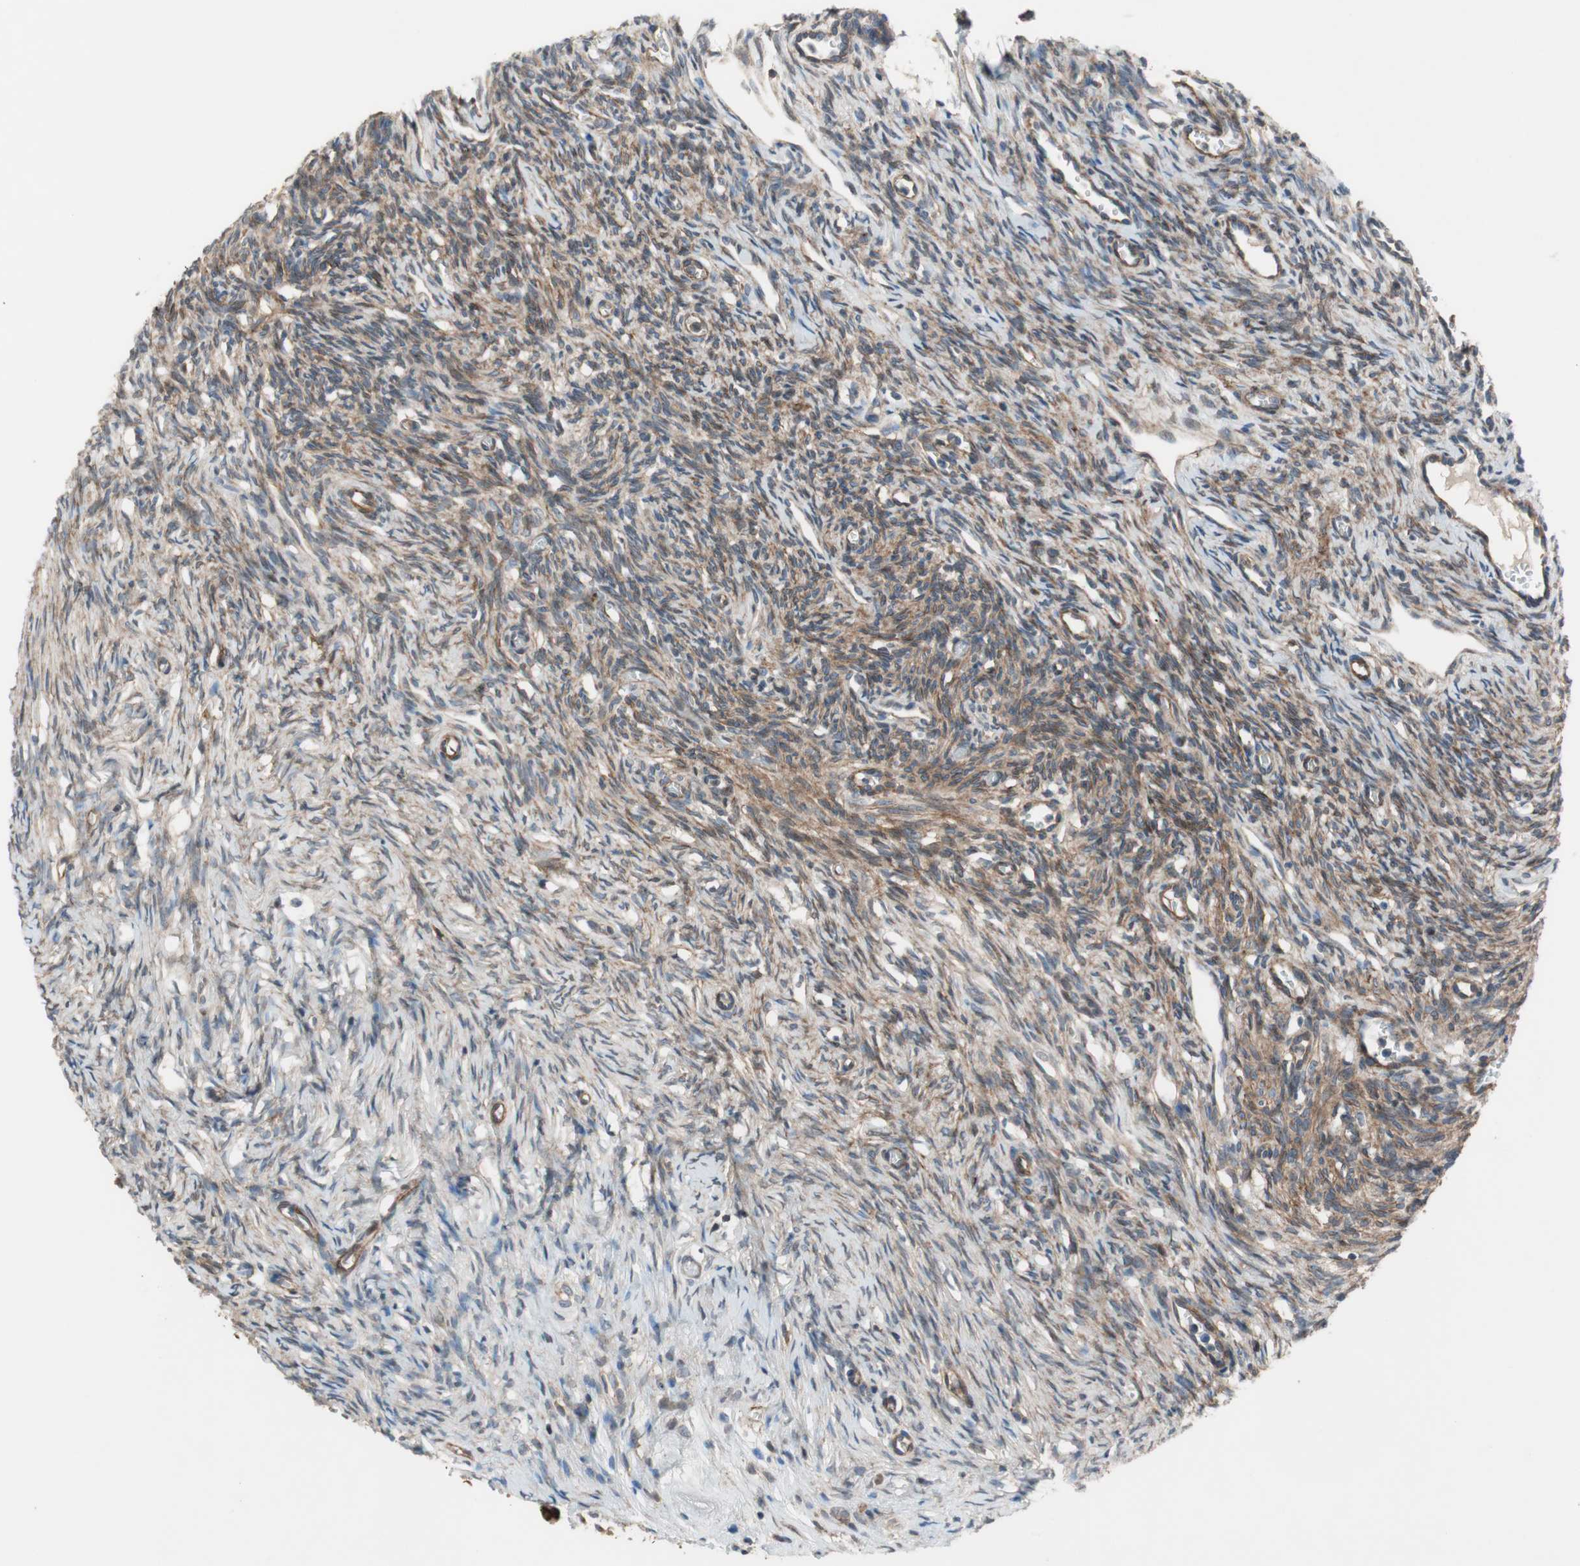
{"staining": {"intensity": "moderate", "quantity": "25%-75%", "location": "cytoplasmic/membranous"}, "tissue": "ovary", "cell_type": "Ovarian stroma cells", "image_type": "normal", "snomed": [{"axis": "morphology", "description": "Normal tissue, NOS"}, {"axis": "topography", "description": "Ovary"}], "caption": "High-magnification brightfield microscopy of normal ovary stained with DAB (brown) and counterstained with hematoxylin (blue). ovarian stroma cells exhibit moderate cytoplasmic/membranous positivity is seen in about25%-75% of cells.", "gene": "GRHL1", "patient": {"sex": "female", "age": 33}}